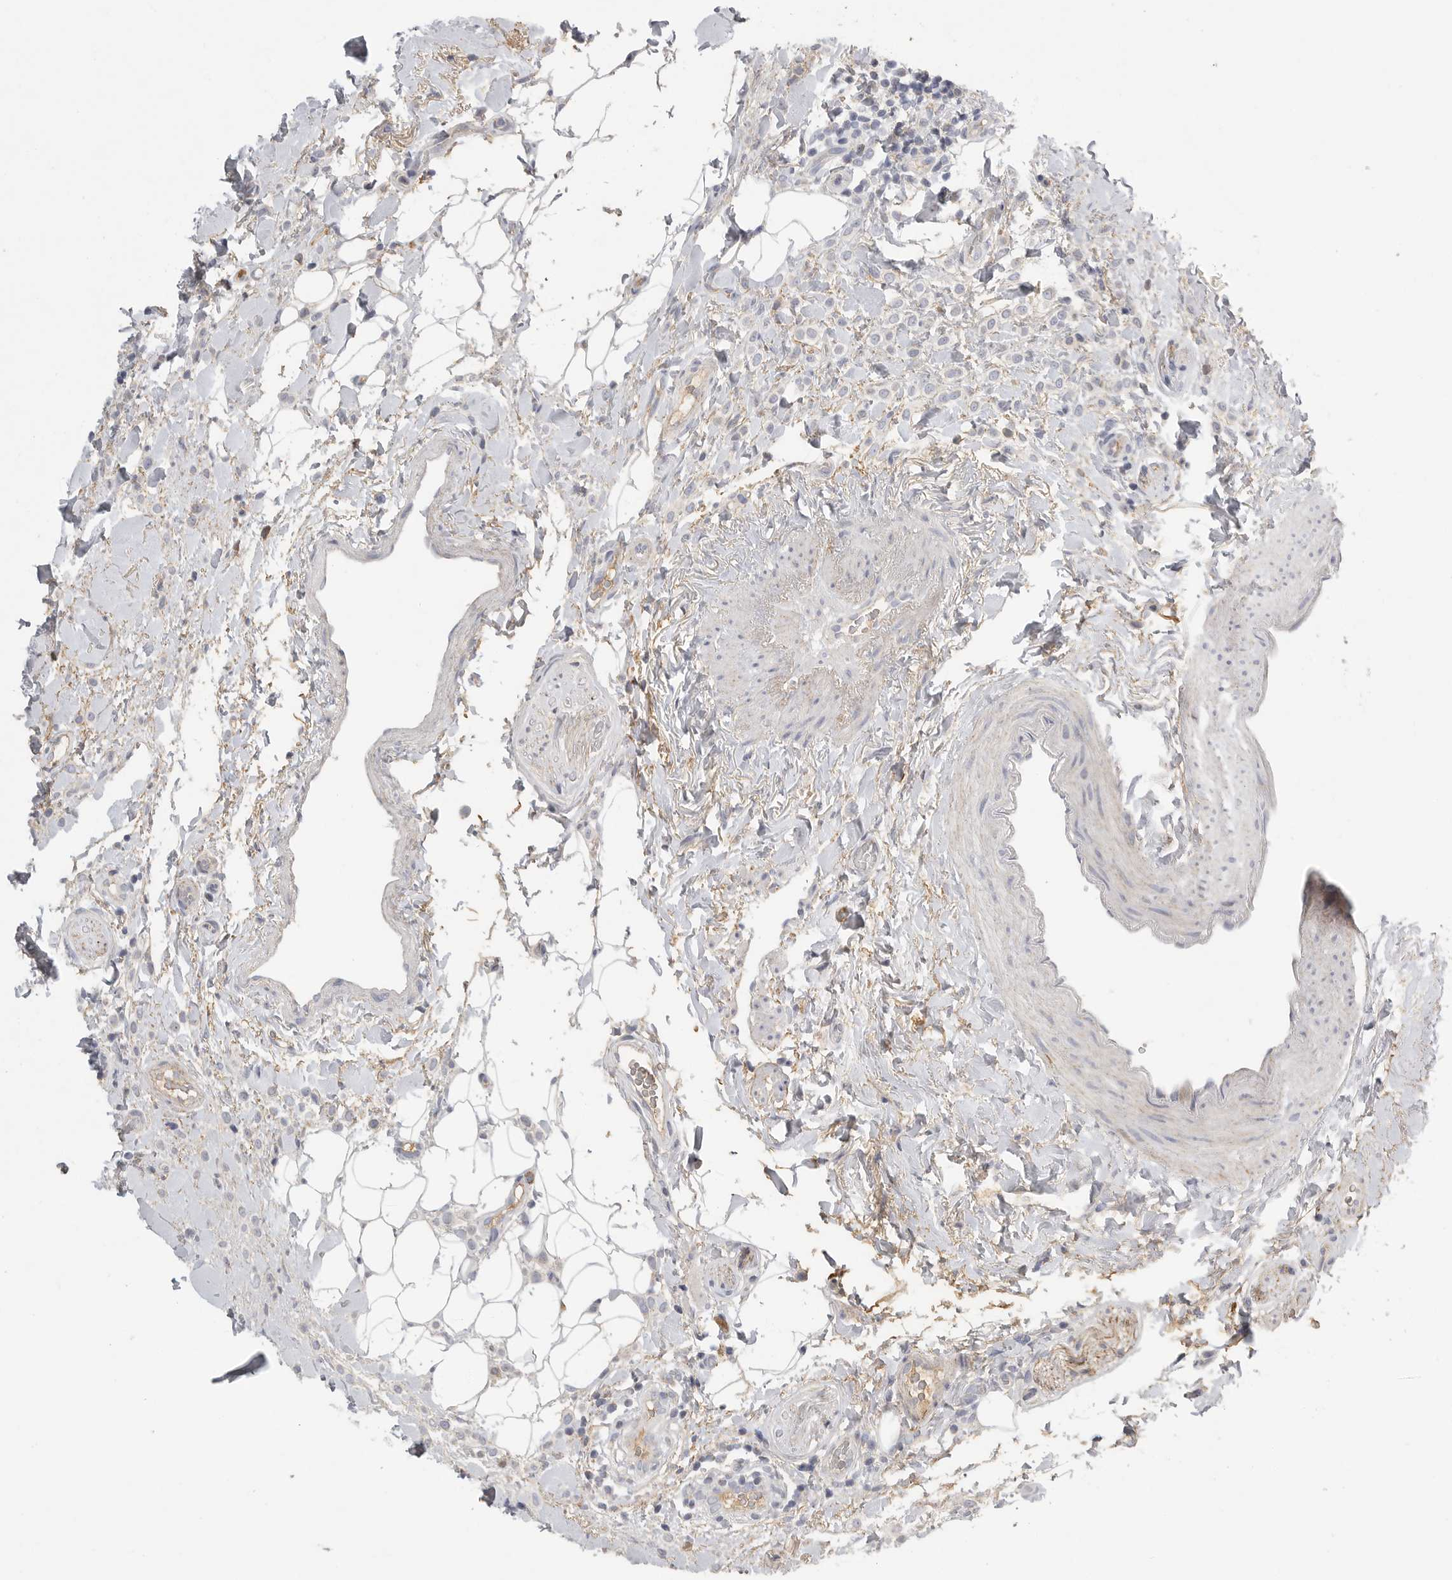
{"staining": {"intensity": "negative", "quantity": "none", "location": "none"}, "tissue": "breast cancer", "cell_type": "Tumor cells", "image_type": "cancer", "snomed": [{"axis": "morphology", "description": "Normal tissue, NOS"}, {"axis": "morphology", "description": "Lobular carcinoma"}, {"axis": "topography", "description": "Breast"}], "caption": "DAB immunohistochemical staining of lobular carcinoma (breast) shows no significant expression in tumor cells.", "gene": "SDC3", "patient": {"sex": "female", "age": 50}}